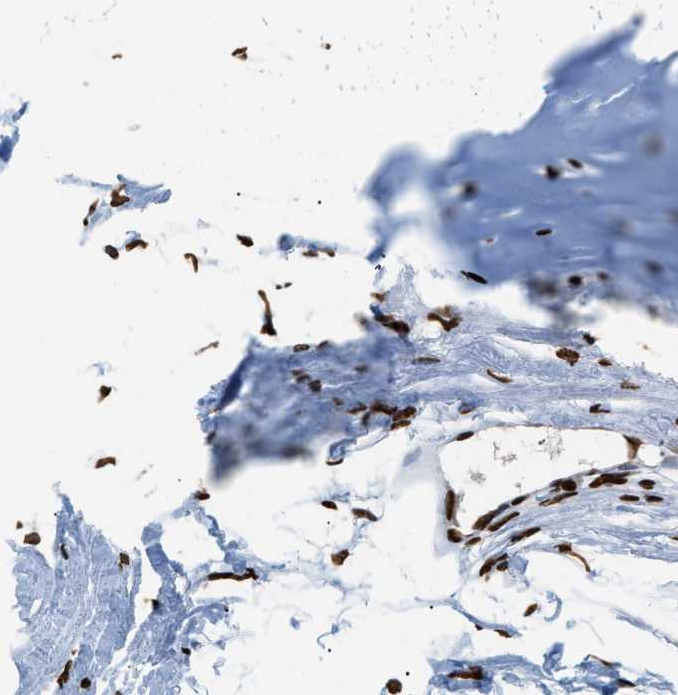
{"staining": {"intensity": "strong", "quantity": "25%-75%", "location": "nuclear"}, "tissue": "adipose tissue", "cell_type": "Adipocytes", "image_type": "normal", "snomed": [{"axis": "morphology", "description": "Normal tissue, NOS"}, {"axis": "topography", "description": "Breast"}, {"axis": "topography", "description": "Adipose tissue"}], "caption": "Immunohistochemical staining of benign human adipose tissue reveals high levels of strong nuclear expression in about 25%-75% of adipocytes.", "gene": "HNRNPM", "patient": {"sex": "female", "age": 25}}